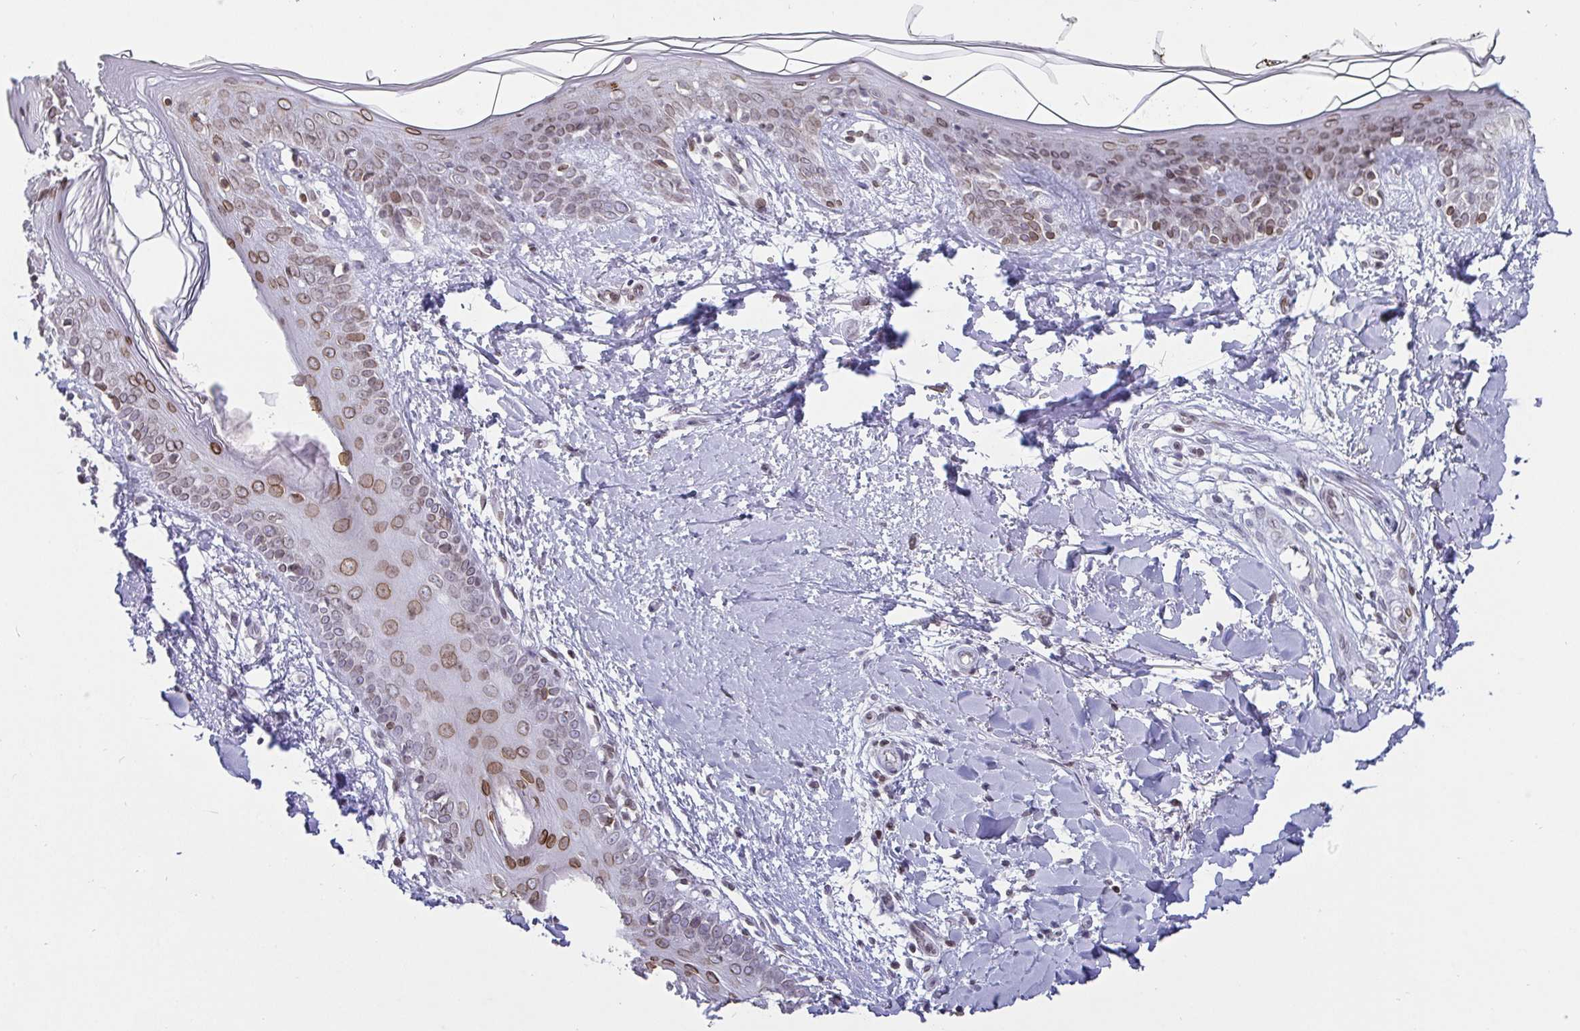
{"staining": {"intensity": "moderate", "quantity": "<25%", "location": "nuclear"}, "tissue": "skin", "cell_type": "Fibroblasts", "image_type": "normal", "snomed": [{"axis": "morphology", "description": "Normal tissue, NOS"}, {"axis": "topography", "description": "Skin"}], "caption": "Fibroblasts exhibit moderate nuclear staining in approximately <25% of cells in unremarkable skin. Immunohistochemistry (ihc) stains the protein in brown and the nuclei are stained blue.", "gene": "EMD", "patient": {"sex": "female", "age": 34}}